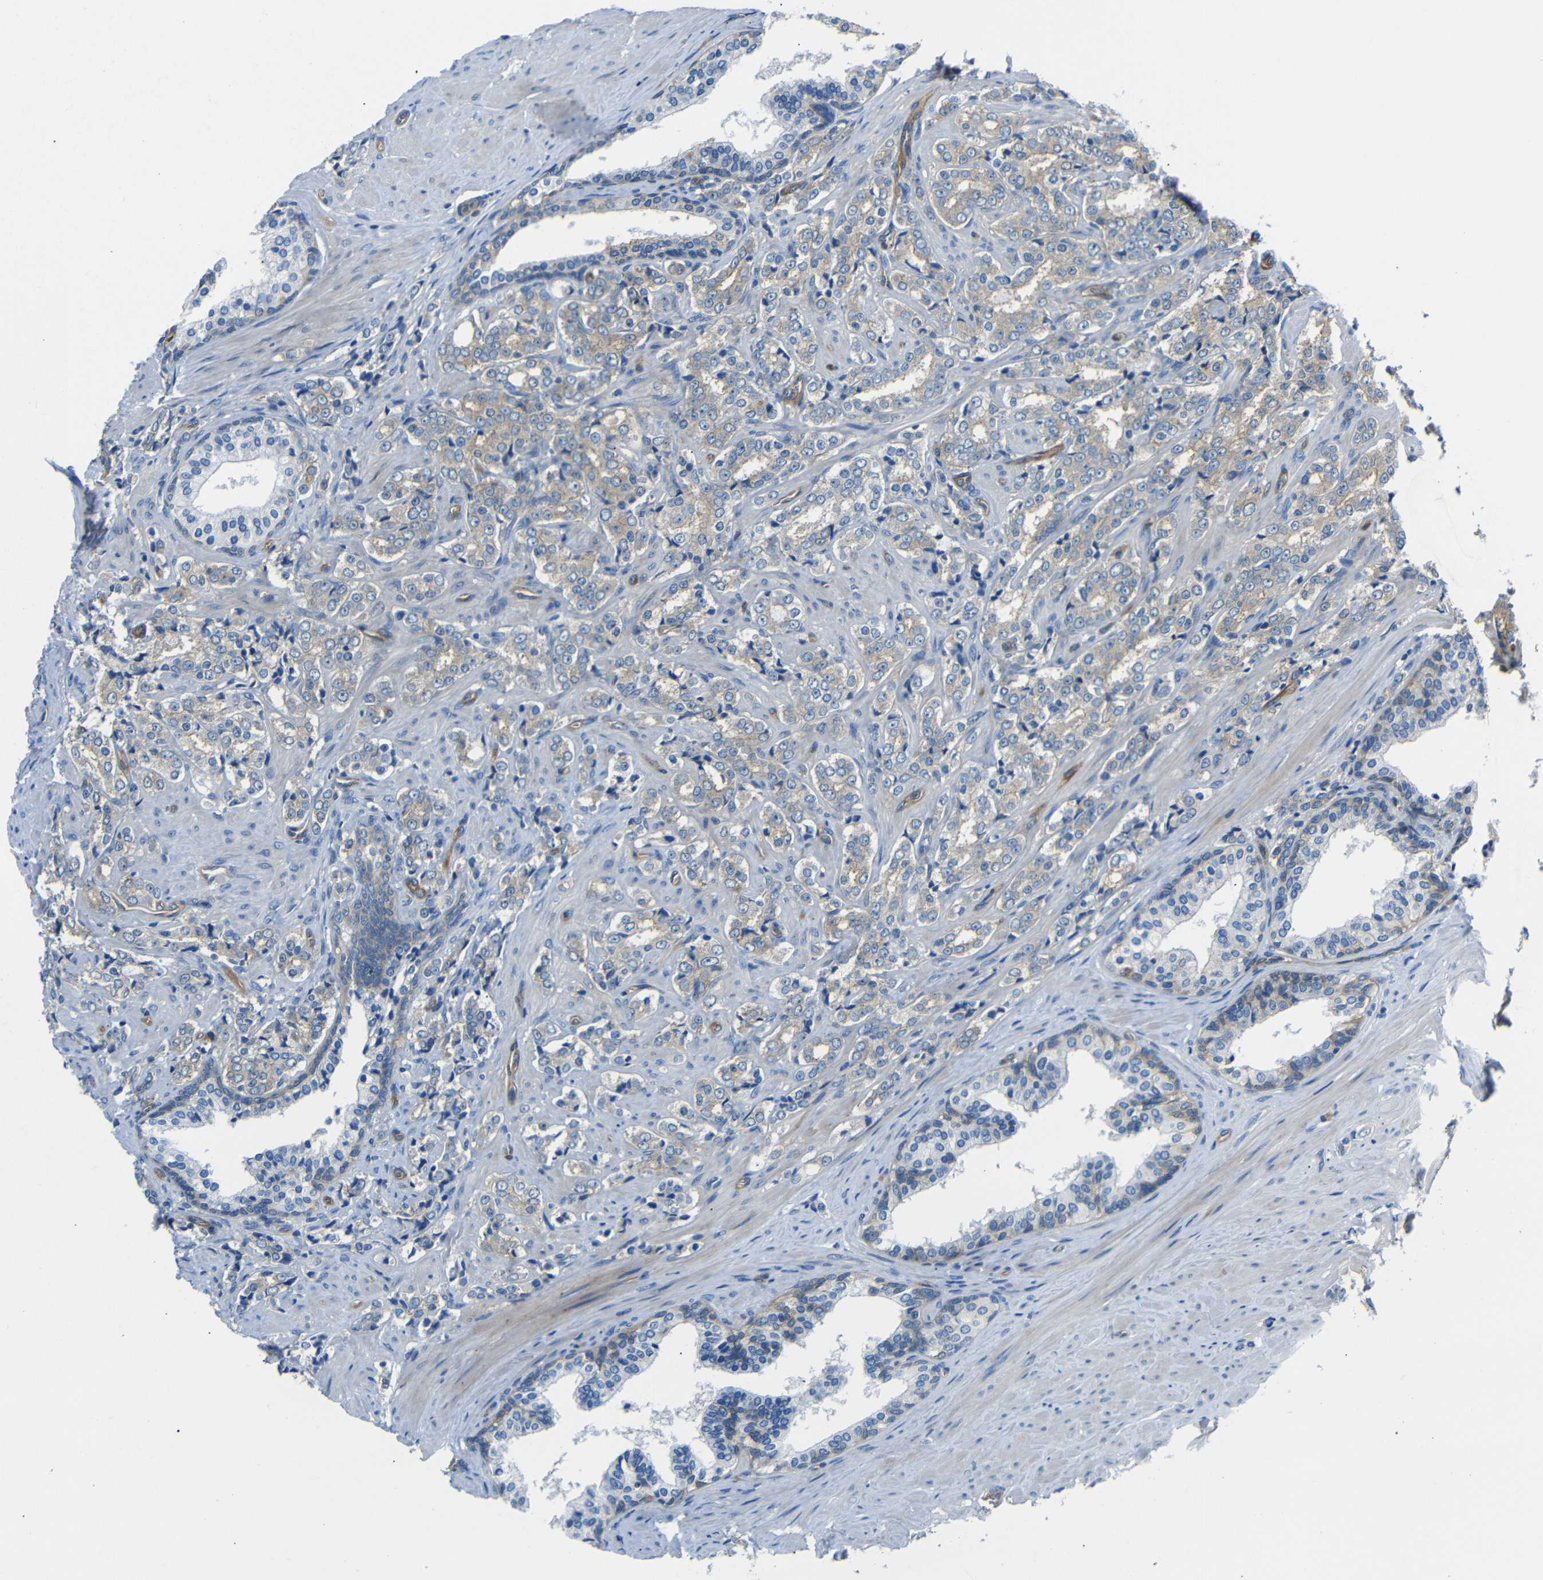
{"staining": {"intensity": "weak", "quantity": ">75%", "location": "cytoplasmic/membranous"}, "tissue": "prostate cancer", "cell_type": "Tumor cells", "image_type": "cancer", "snomed": [{"axis": "morphology", "description": "Adenocarcinoma, Low grade"}, {"axis": "topography", "description": "Prostate"}], "caption": "A high-resolution micrograph shows immunohistochemistry staining of prostate adenocarcinoma (low-grade), which demonstrates weak cytoplasmic/membranous positivity in about >75% of tumor cells.", "gene": "MYO1B", "patient": {"sex": "male", "age": 60}}